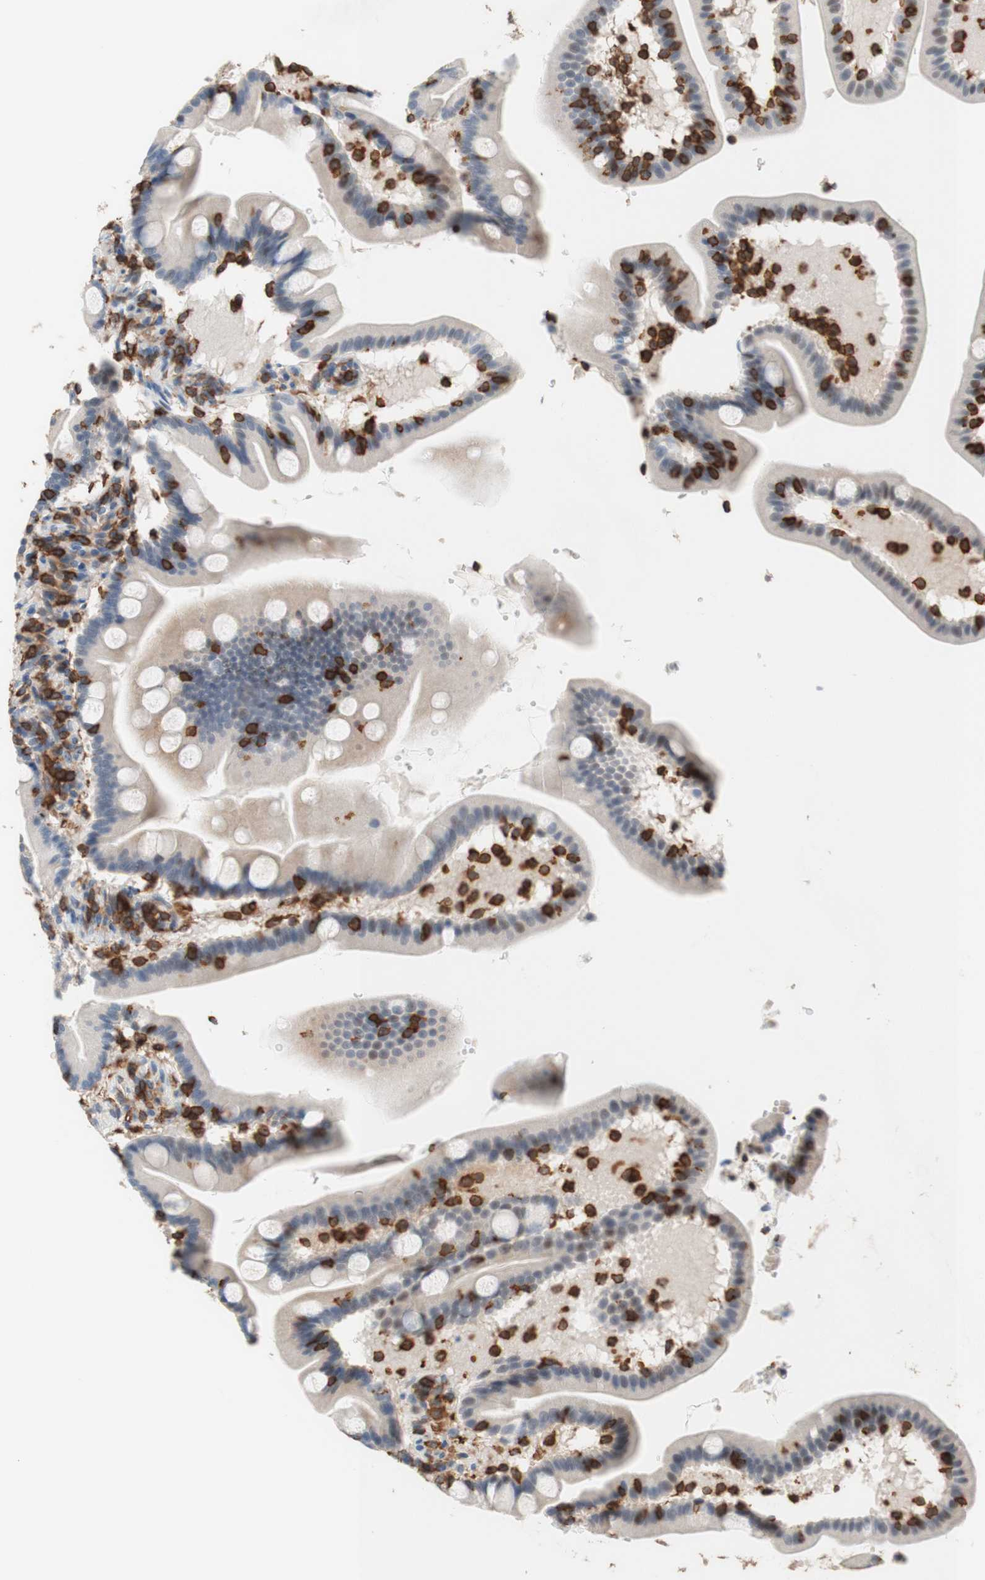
{"staining": {"intensity": "weak", "quantity": "<25%", "location": "cytoplasmic/membranous"}, "tissue": "duodenum", "cell_type": "Glandular cells", "image_type": "normal", "snomed": [{"axis": "morphology", "description": "Normal tissue, NOS"}, {"axis": "topography", "description": "Duodenum"}], "caption": "Immunohistochemistry histopathology image of unremarkable duodenum: duodenum stained with DAB (3,3'-diaminobenzidine) displays no significant protein positivity in glandular cells. Brightfield microscopy of immunohistochemistry (IHC) stained with DAB (3,3'-diaminobenzidine) (brown) and hematoxylin (blue), captured at high magnification.", "gene": "SPINK6", "patient": {"sex": "male", "age": 54}}